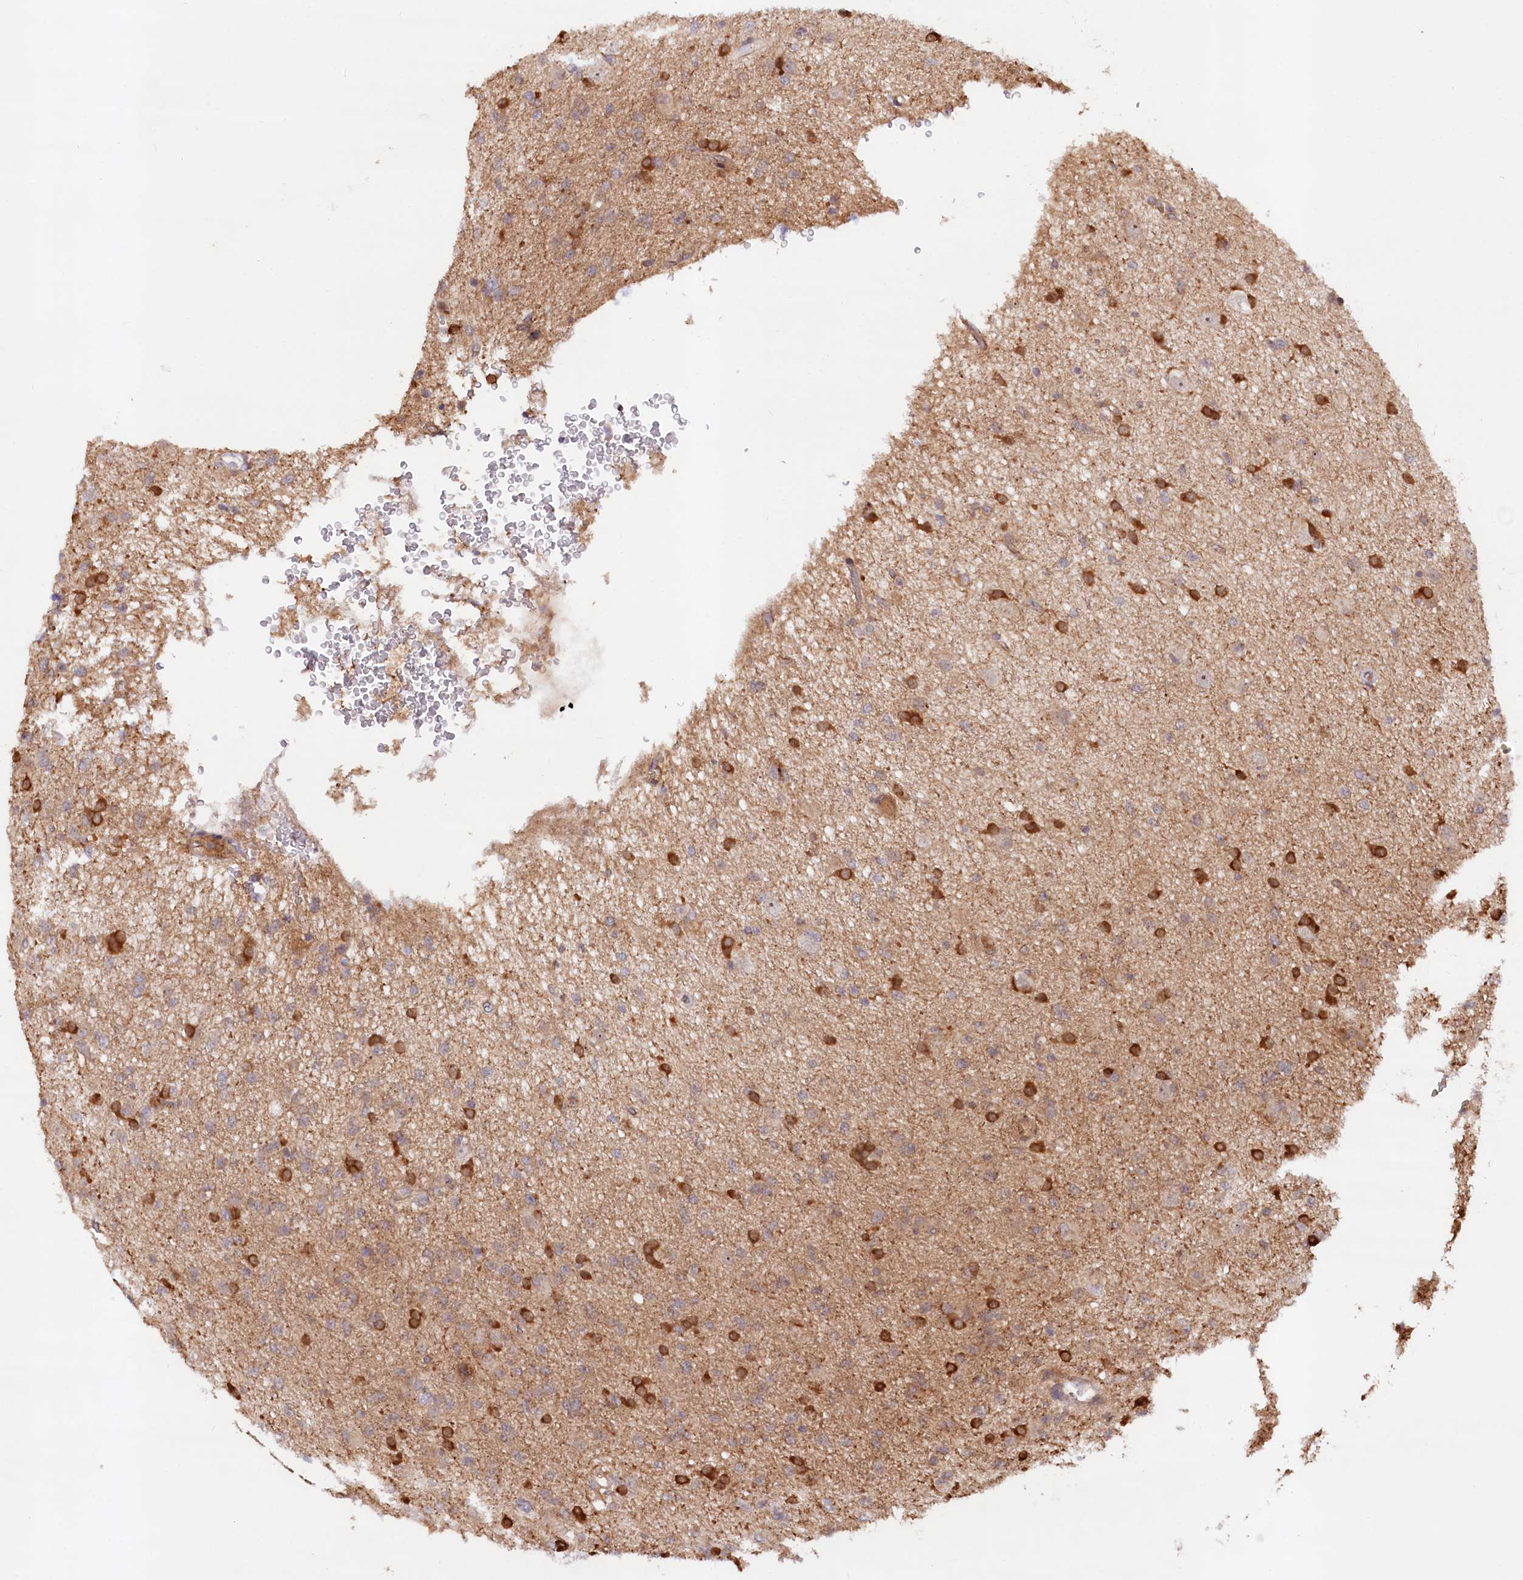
{"staining": {"intensity": "strong", "quantity": "<25%", "location": "cytoplasmic/membranous,nuclear"}, "tissue": "glioma", "cell_type": "Tumor cells", "image_type": "cancer", "snomed": [{"axis": "morphology", "description": "Glioma, malignant, High grade"}, {"axis": "topography", "description": "Brain"}], "caption": "Tumor cells exhibit medium levels of strong cytoplasmic/membranous and nuclear expression in about <25% of cells in high-grade glioma (malignant).", "gene": "NEDD1", "patient": {"sex": "female", "age": 57}}